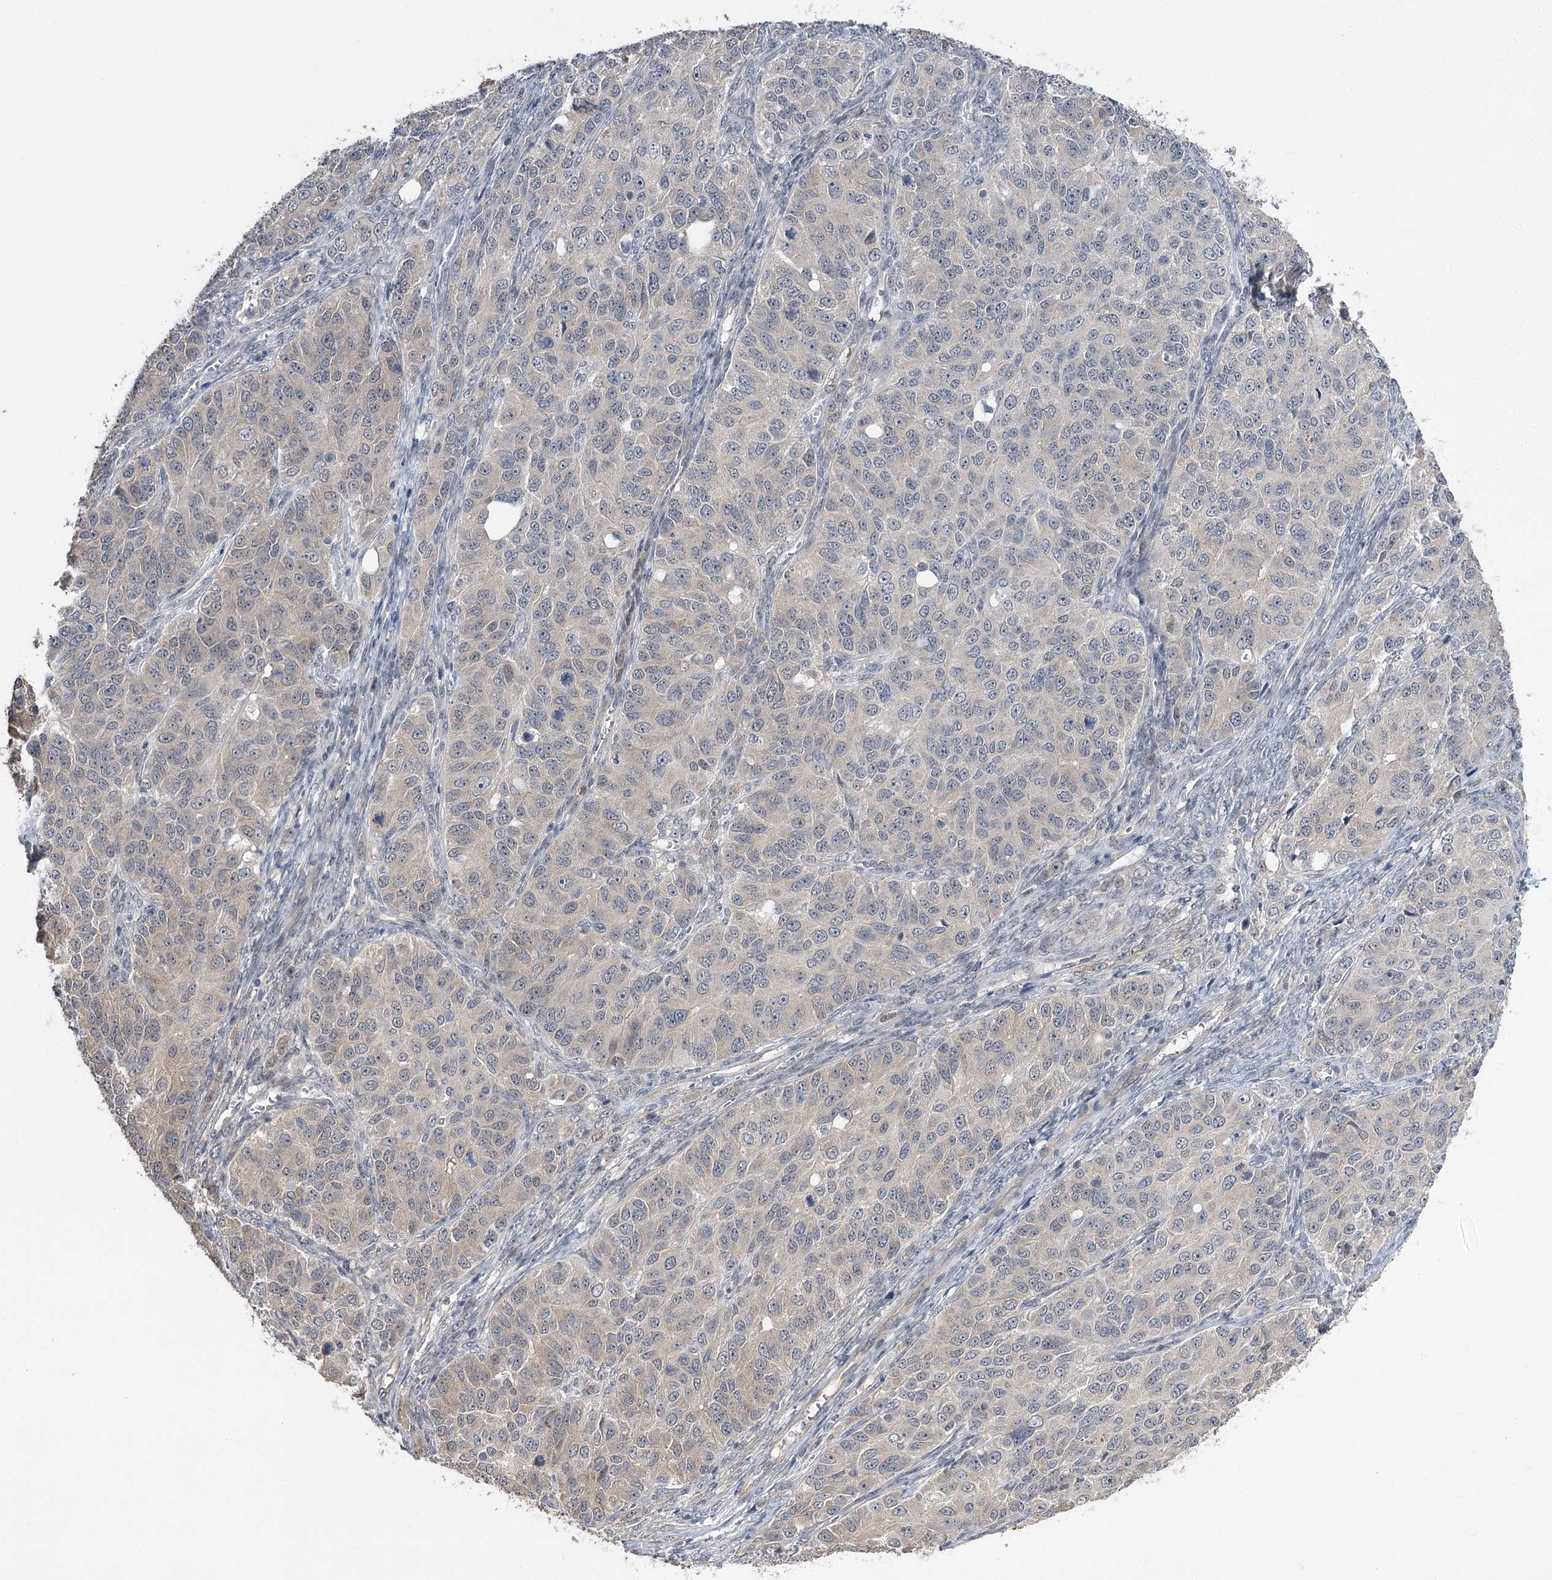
{"staining": {"intensity": "negative", "quantity": "none", "location": "none"}, "tissue": "ovarian cancer", "cell_type": "Tumor cells", "image_type": "cancer", "snomed": [{"axis": "morphology", "description": "Carcinoma, endometroid"}, {"axis": "topography", "description": "Ovary"}], "caption": "This is a image of immunohistochemistry staining of ovarian endometroid carcinoma, which shows no positivity in tumor cells. (DAB (3,3'-diaminobenzidine) immunohistochemistry visualized using brightfield microscopy, high magnification).", "gene": "PHYHIPL", "patient": {"sex": "female", "age": 51}}